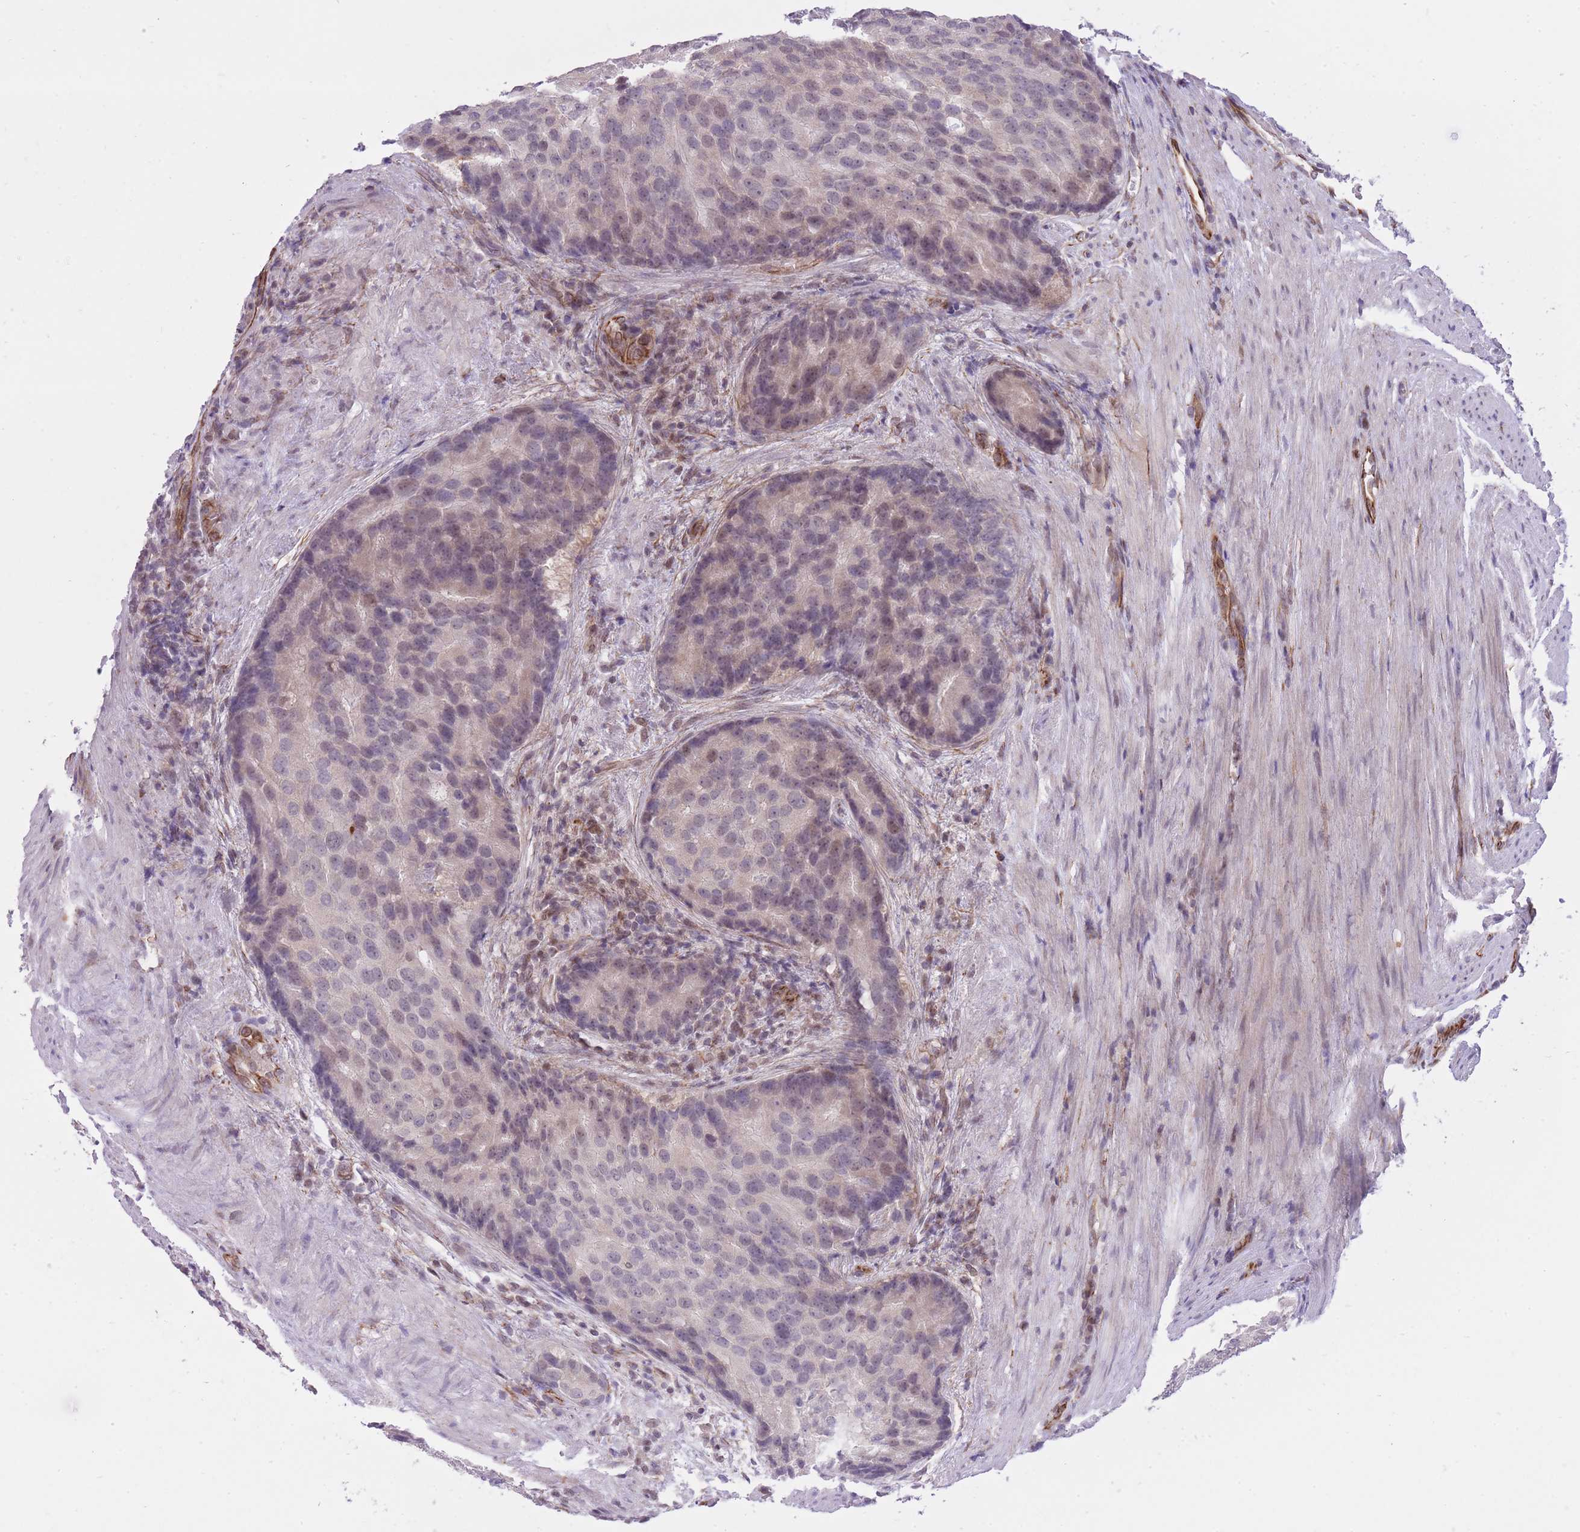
{"staining": {"intensity": "weak", "quantity": "<25%", "location": "nuclear"}, "tissue": "prostate cancer", "cell_type": "Tumor cells", "image_type": "cancer", "snomed": [{"axis": "morphology", "description": "Adenocarcinoma, High grade"}, {"axis": "topography", "description": "Prostate"}], "caption": "High magnification brightfield microscopy of adenocarcinoma (high-grade) (prostate) stained with DAB (3,3'-diaminobenzidine) (brown) and counterstained with hematoxylin (blue): tumor cells show no significant expression. (DAB (3,3'-diaminobenzidine) IHC, high magnification).", "gene": "ELL", "patient": {"sex": "male", "age": 62}}